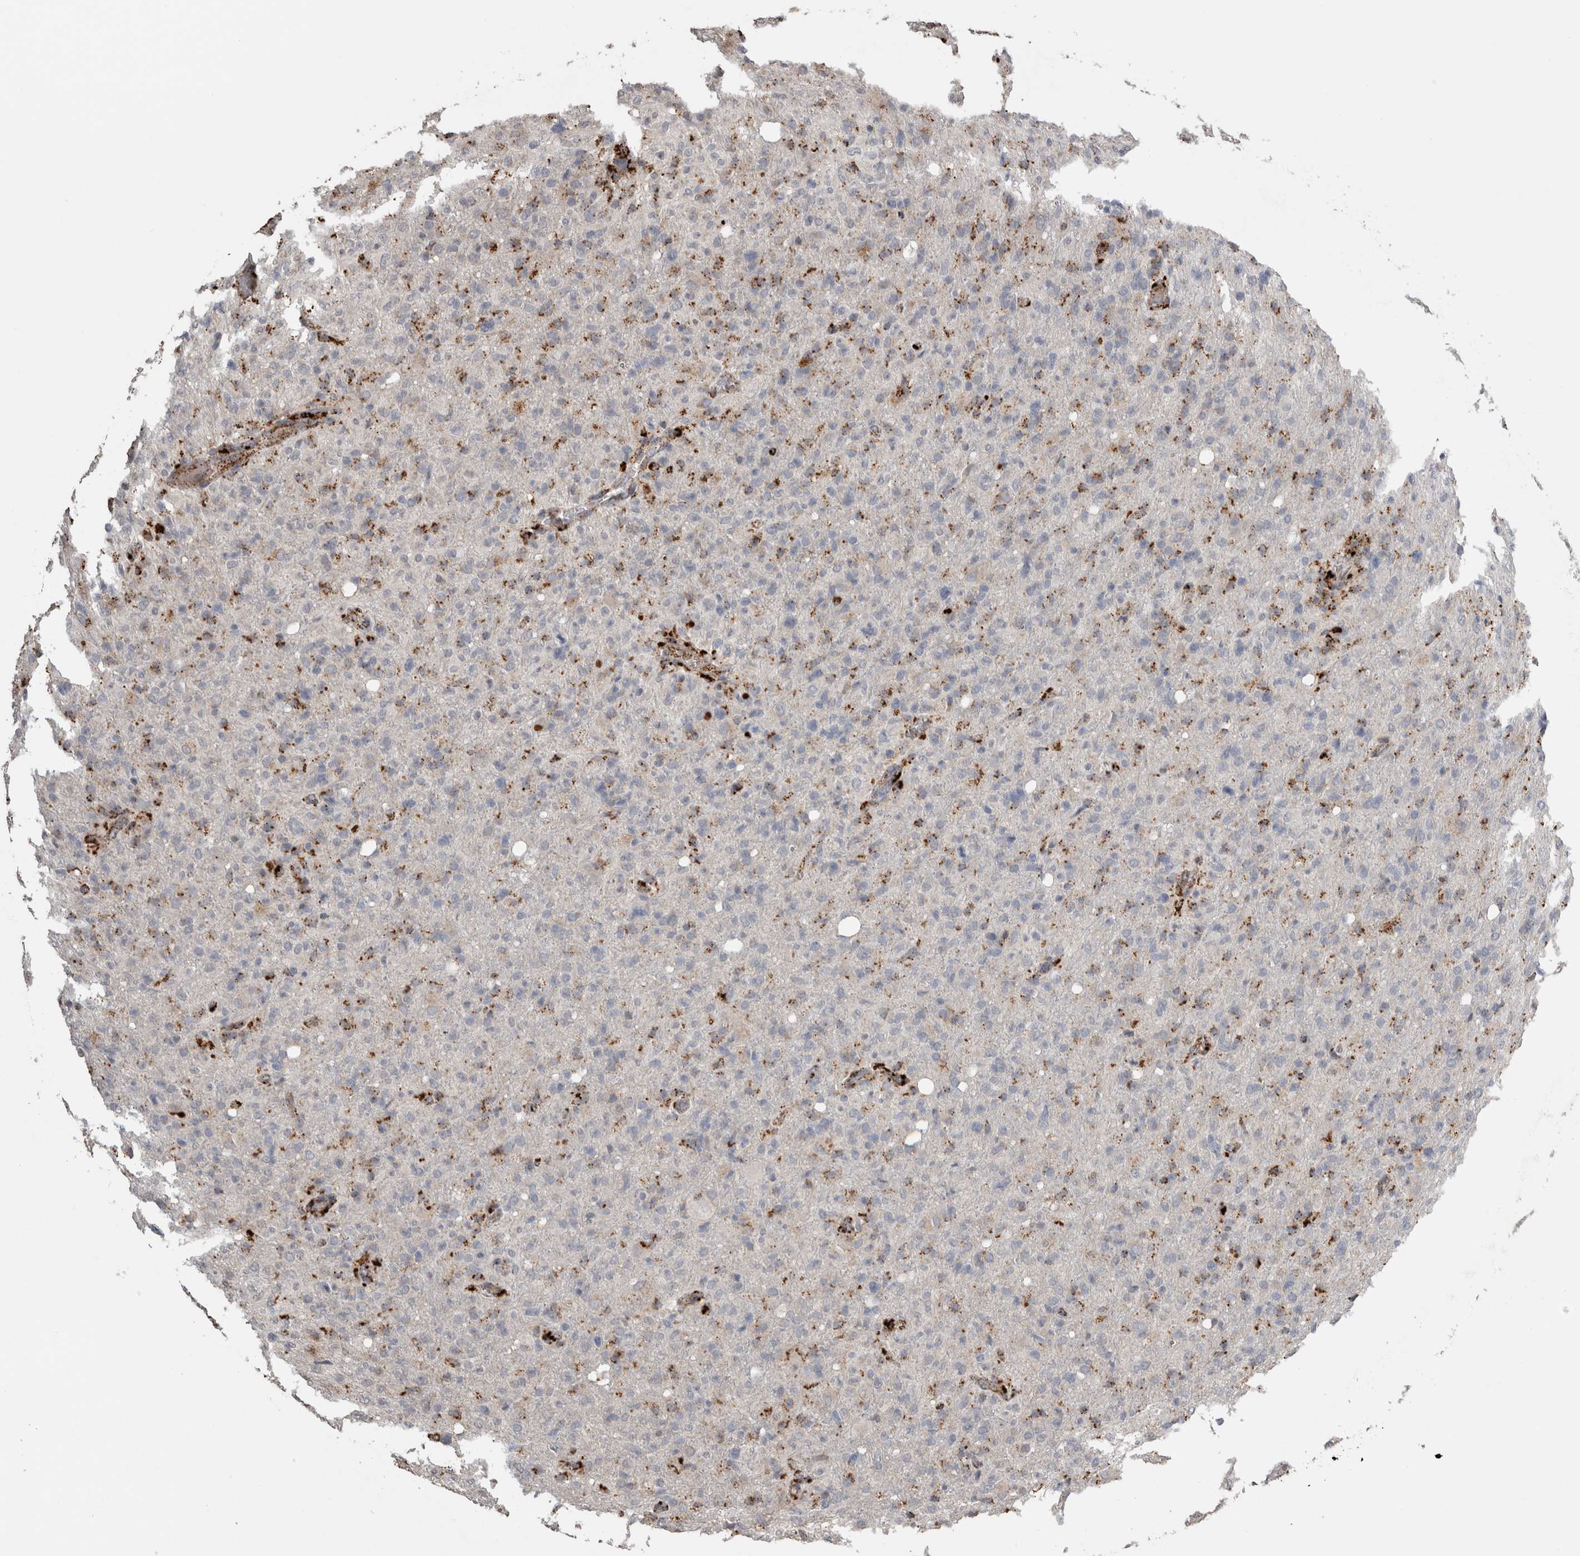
{"staining": {"intensity": "moderate", "quantity": "<25%", "location": "cytoplasmic/membranous"}, "tissue": "glioma", "cell_type": "Tumor cells", "image_type": "cancer", "snomed": [{"axis": "morphology", "description": "Glioma, malignant, High grade"}, {"axis": "topography", "description": "Brain"}], "caption": "A micrograph of human glioma stained for a protein shows moderate cytoplasmic/membranous brown staining in tumor cells.", "gene": "CTSZ", "patient": {"sex": "female", "age": 57}}